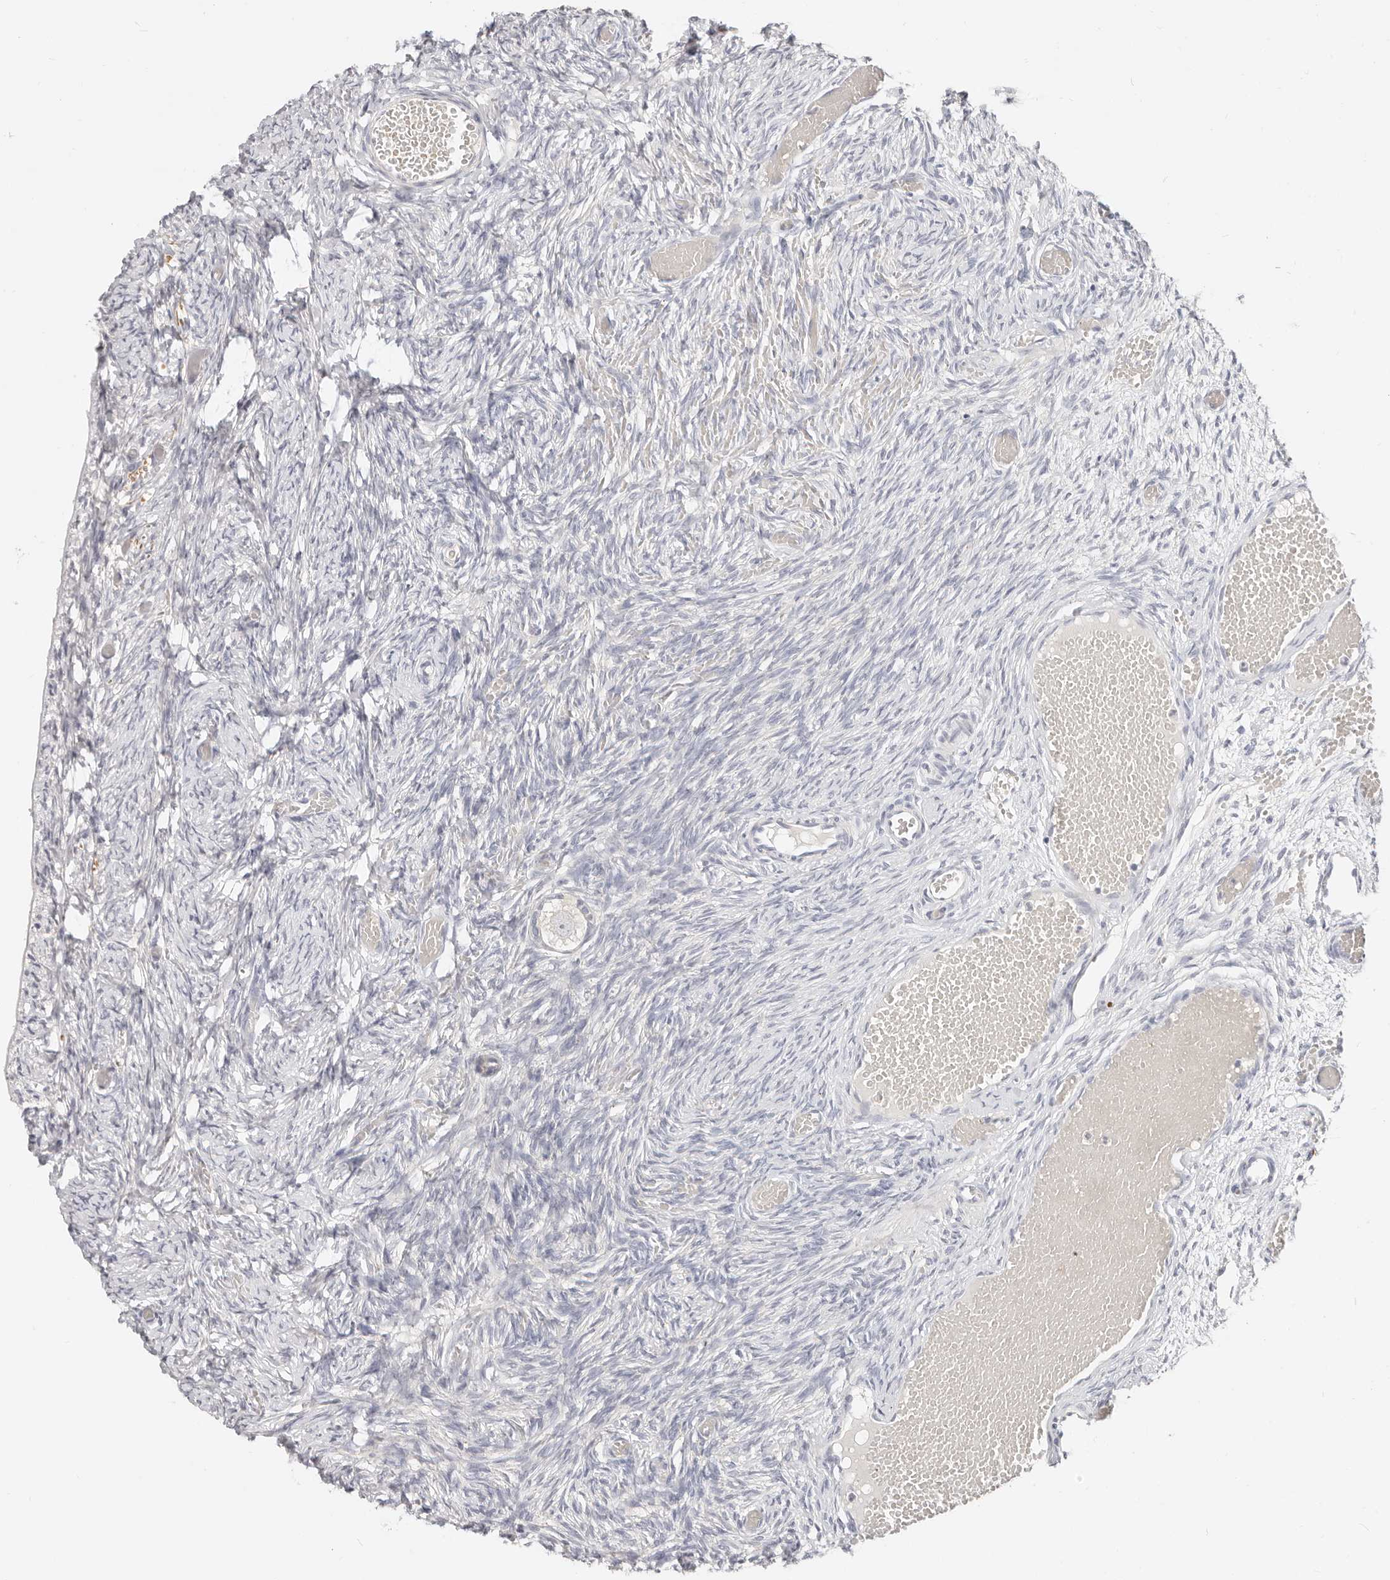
{"staining": {"intensity": "negative", "quantity": "none", "location": "none"}, "tissue": "ovary", "cell_type": "Follicle cells", "image_type": "normal", "snomed": [{"axis": "morphology", "description": "Adenocarcinoma, NOS"}, {"axis": "topography", "description": "Endometrium"}], "caption": "This image is of benign ovary stained with immunohistochemistry to label a protein in brown with the nuclei are counter-stained blue. There is no expression in follicle cells. Nuclei are stained in blue.", "gene": "TMEM63B", "patient": {"sex": "female", "age": 32}}